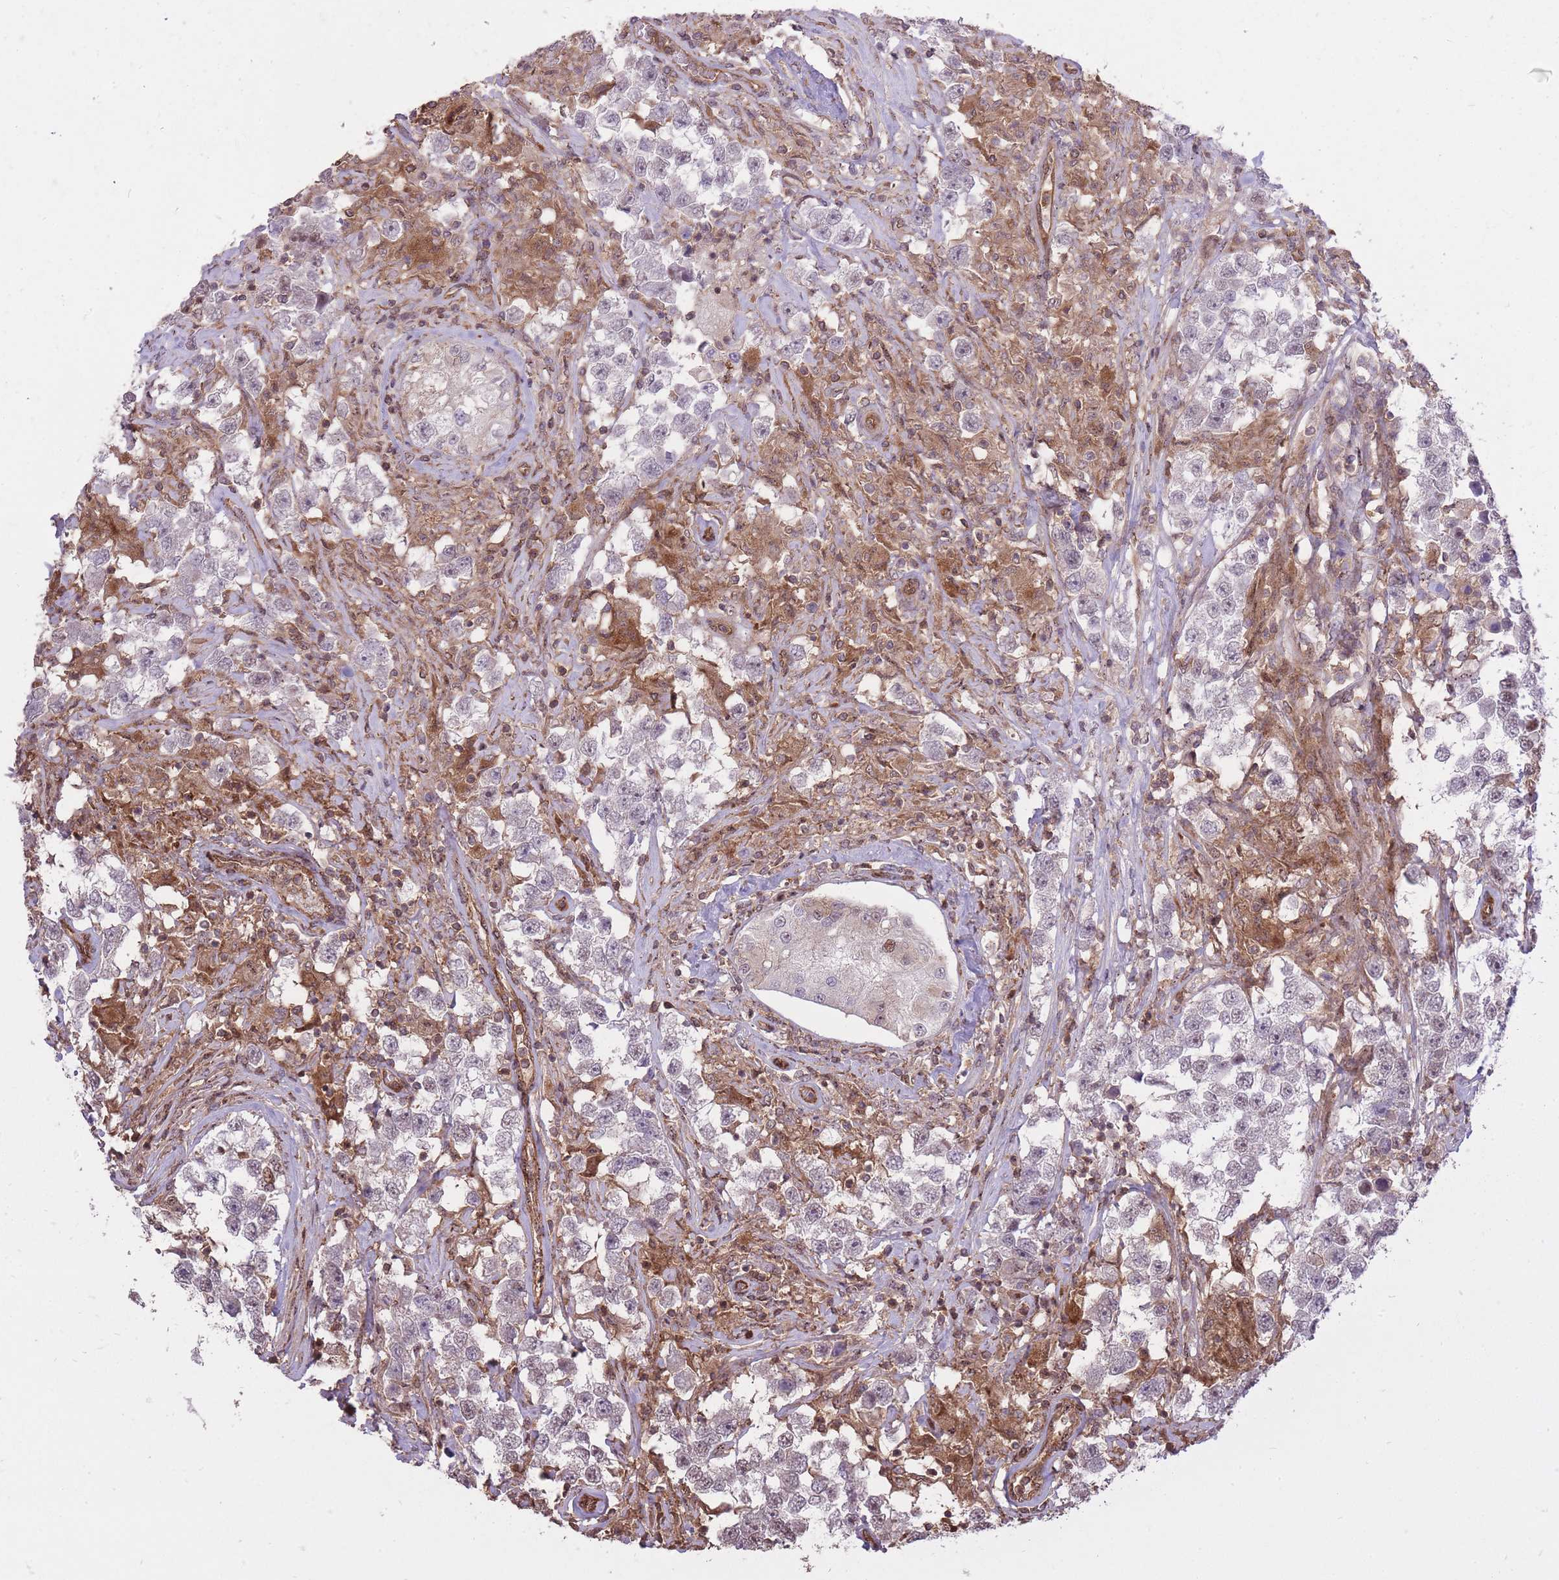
{"staining": {"intensity": "negative", "quantity": "none", "location": "none"}, "tissue": "testis cancer", "cell_type": "Tumor cells", "image_type": "cancer", "snomed": [{"axis": "morphology", "description": "Seminoma, NOS"}, {"axis": "topography", "description": "Testis"}], "caption": "A micrograph of human seminoma (testis) is negative for staining in tumor cells.", "gene": "PLD1", "patient": {"sex": "male", "age": 46}}